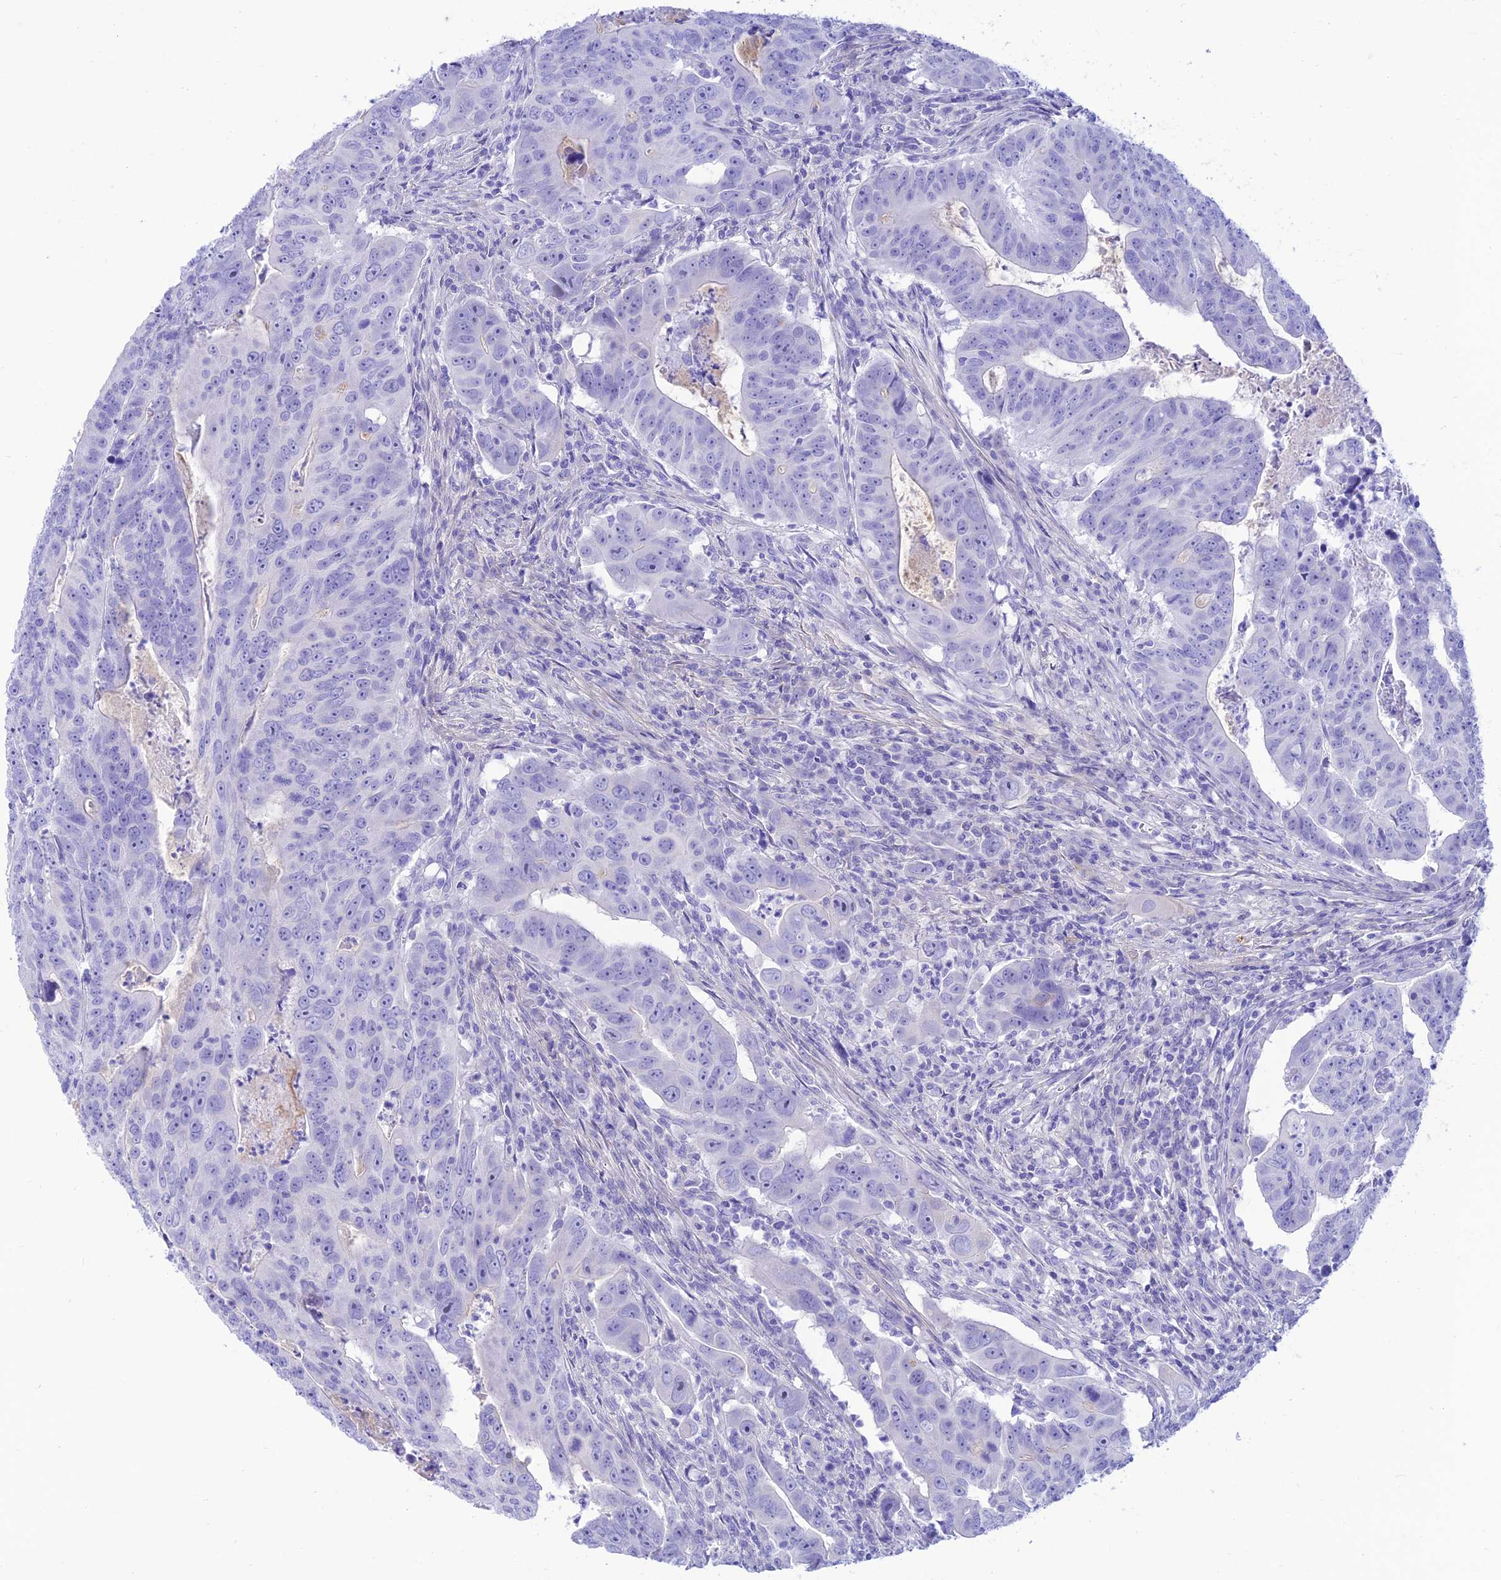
{"staining": {"intensity": "negative", "quantity": "none", "location": "none"}, "tissue": "colorectal cancer", "cell_type": "Tumor cells", "image_type": "cancer", "snomed": [{"axis": "morphology", "description": "Adenocarcinoma, NOS"}, {"axis": "topography", "description": "Rectum"}], "caption": "A histopathology image of adenocarcinoma (colorectal) stained for a protein exhibits no brown staining in tumor cells. The staining was performed using DAB to visualize the protein expression in brown, while the nuclei were stained in blue with hematoxylin (Magnification: 20x).", "gene": "PRNP", "patient": {"sex": "male", "age": 69}}